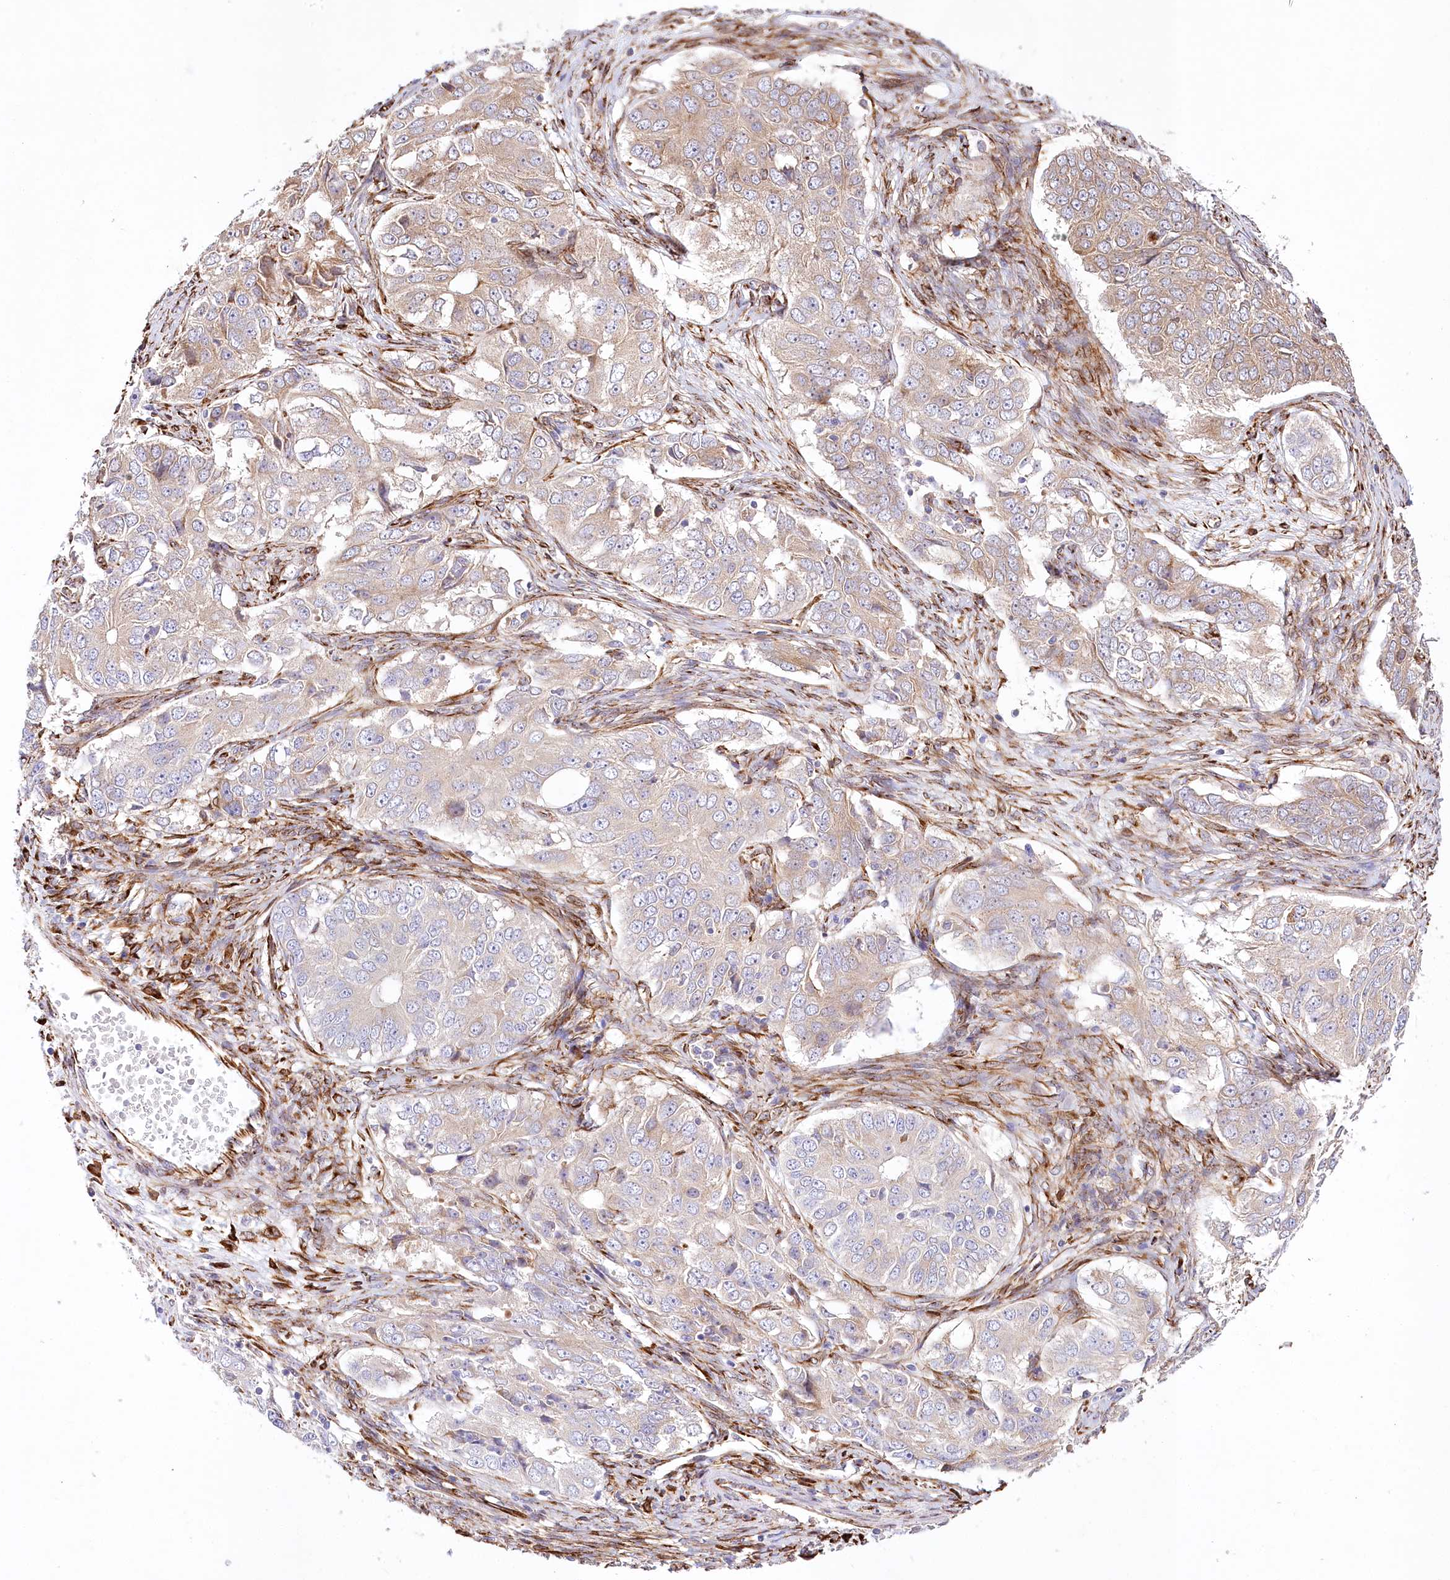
{"staining": {"intensity": "weak", "quantity": "25%-75%", "location": "cytoplasmic/membranous"}, "tissue": "ovarian cancer", "cell_type": "Tumor cells", "image_type": "cancer", "snomed": [{"axis": "morphology", "description": "Carcinoma, endometroid"}, {"axis": "topography", "description": "Ovary"}], "caption": "Ovarian endometroid carcinoma was stained to show a protein in brown. There is low levels of weak cytoplasmic/membranous expression in about 25%-75% of tumor cells.", "gene": "ABRAXAS2", "patient": {"sex": "female", "age": 51}}